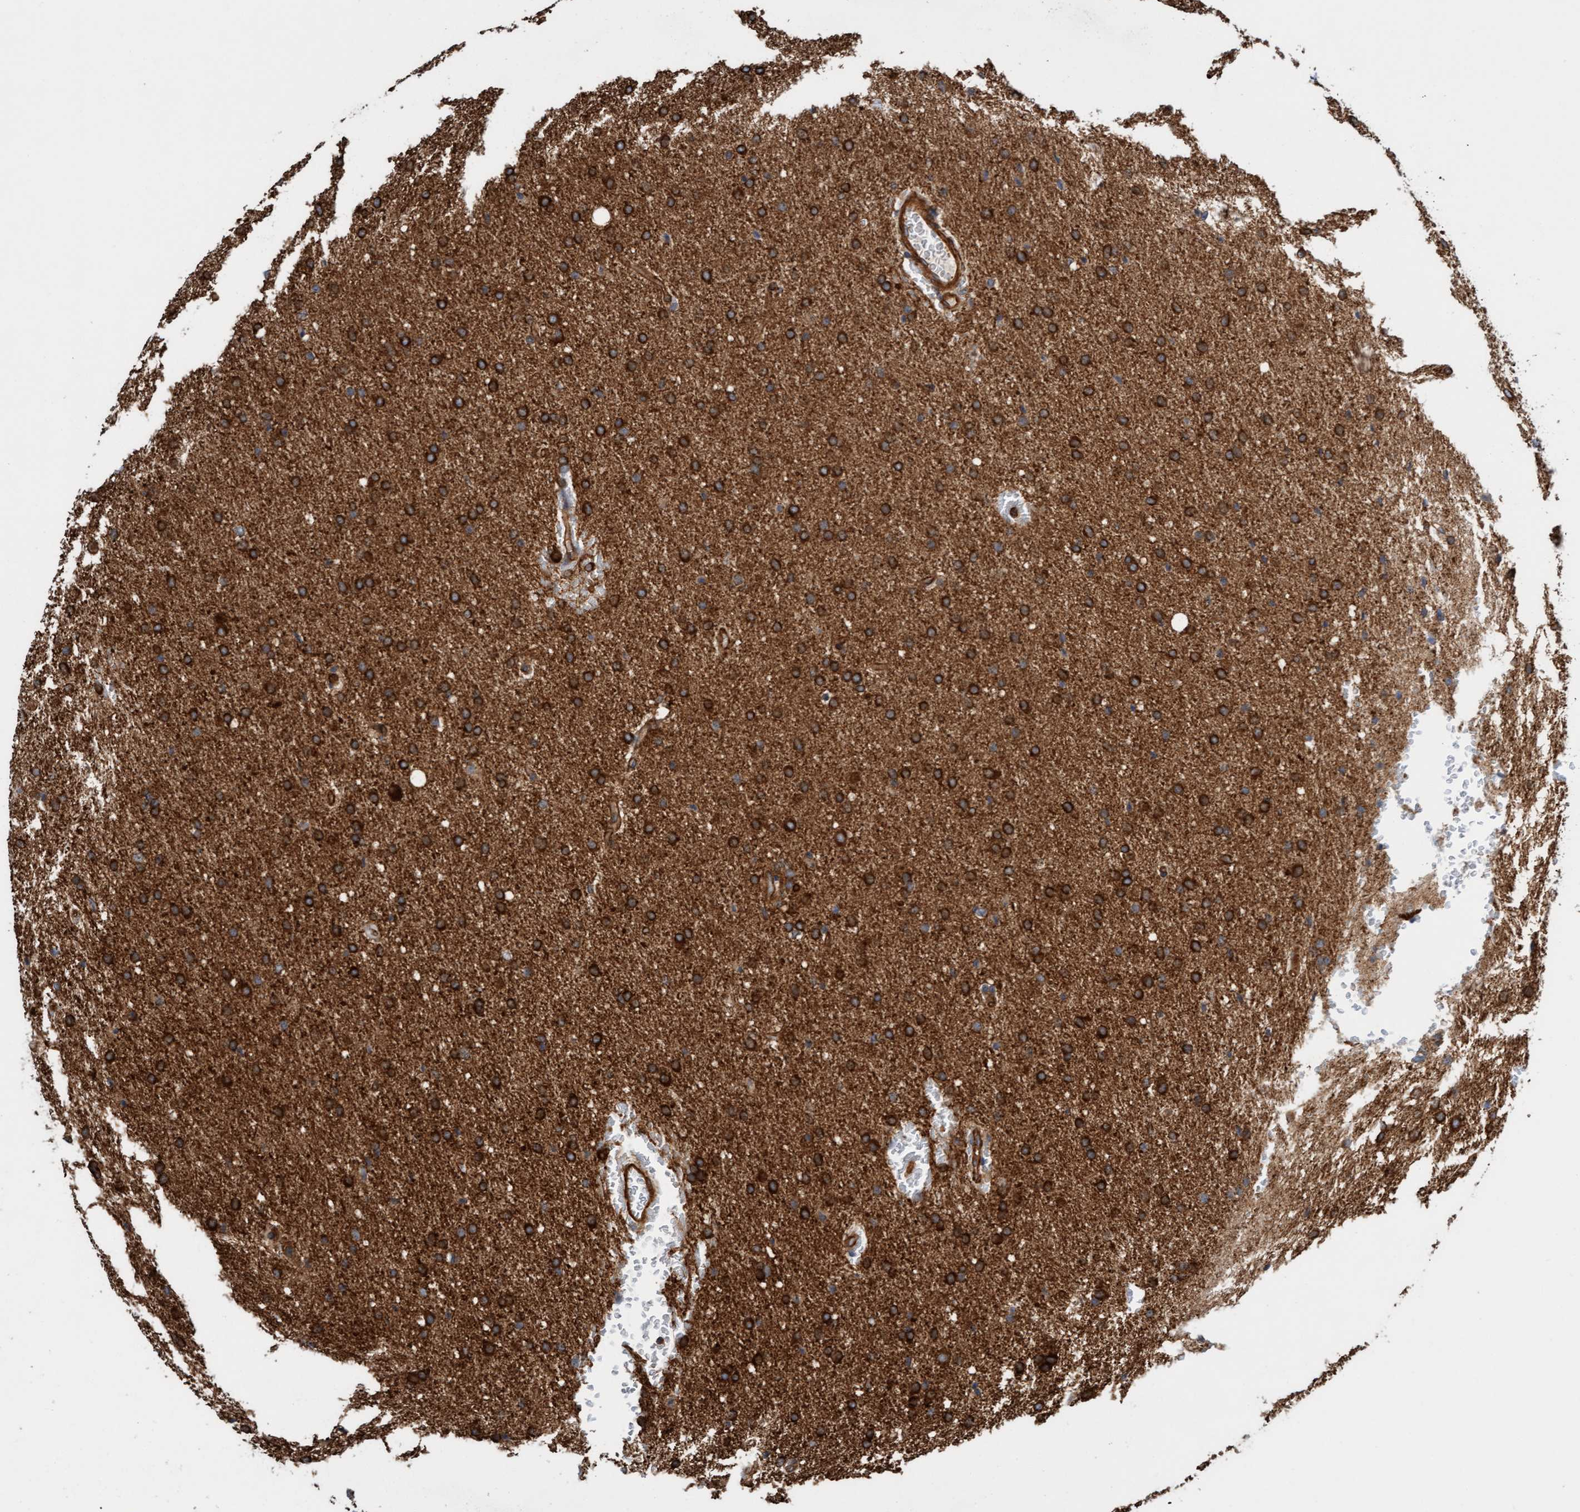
{"staining": {"intensity": "strong", "quantity": ">75%", "location": "cytoplasmic/membranous"}, "tissue": "glioma", "cell_type": "Tumor cells", "image_type": "cancer", "snomed": [{"axis": "morphology", "description": "Glioma, malignant, Low grade"}, {"axis": "topography", "description": "Brain"}], "caption": "A high amount of strong cytoplasmic/membranous positivity is seen in approximately >75% of tumor cells in glioma tissue.", "gene": "FMNL3", "patient": {"sex": "female", "age": 37}}